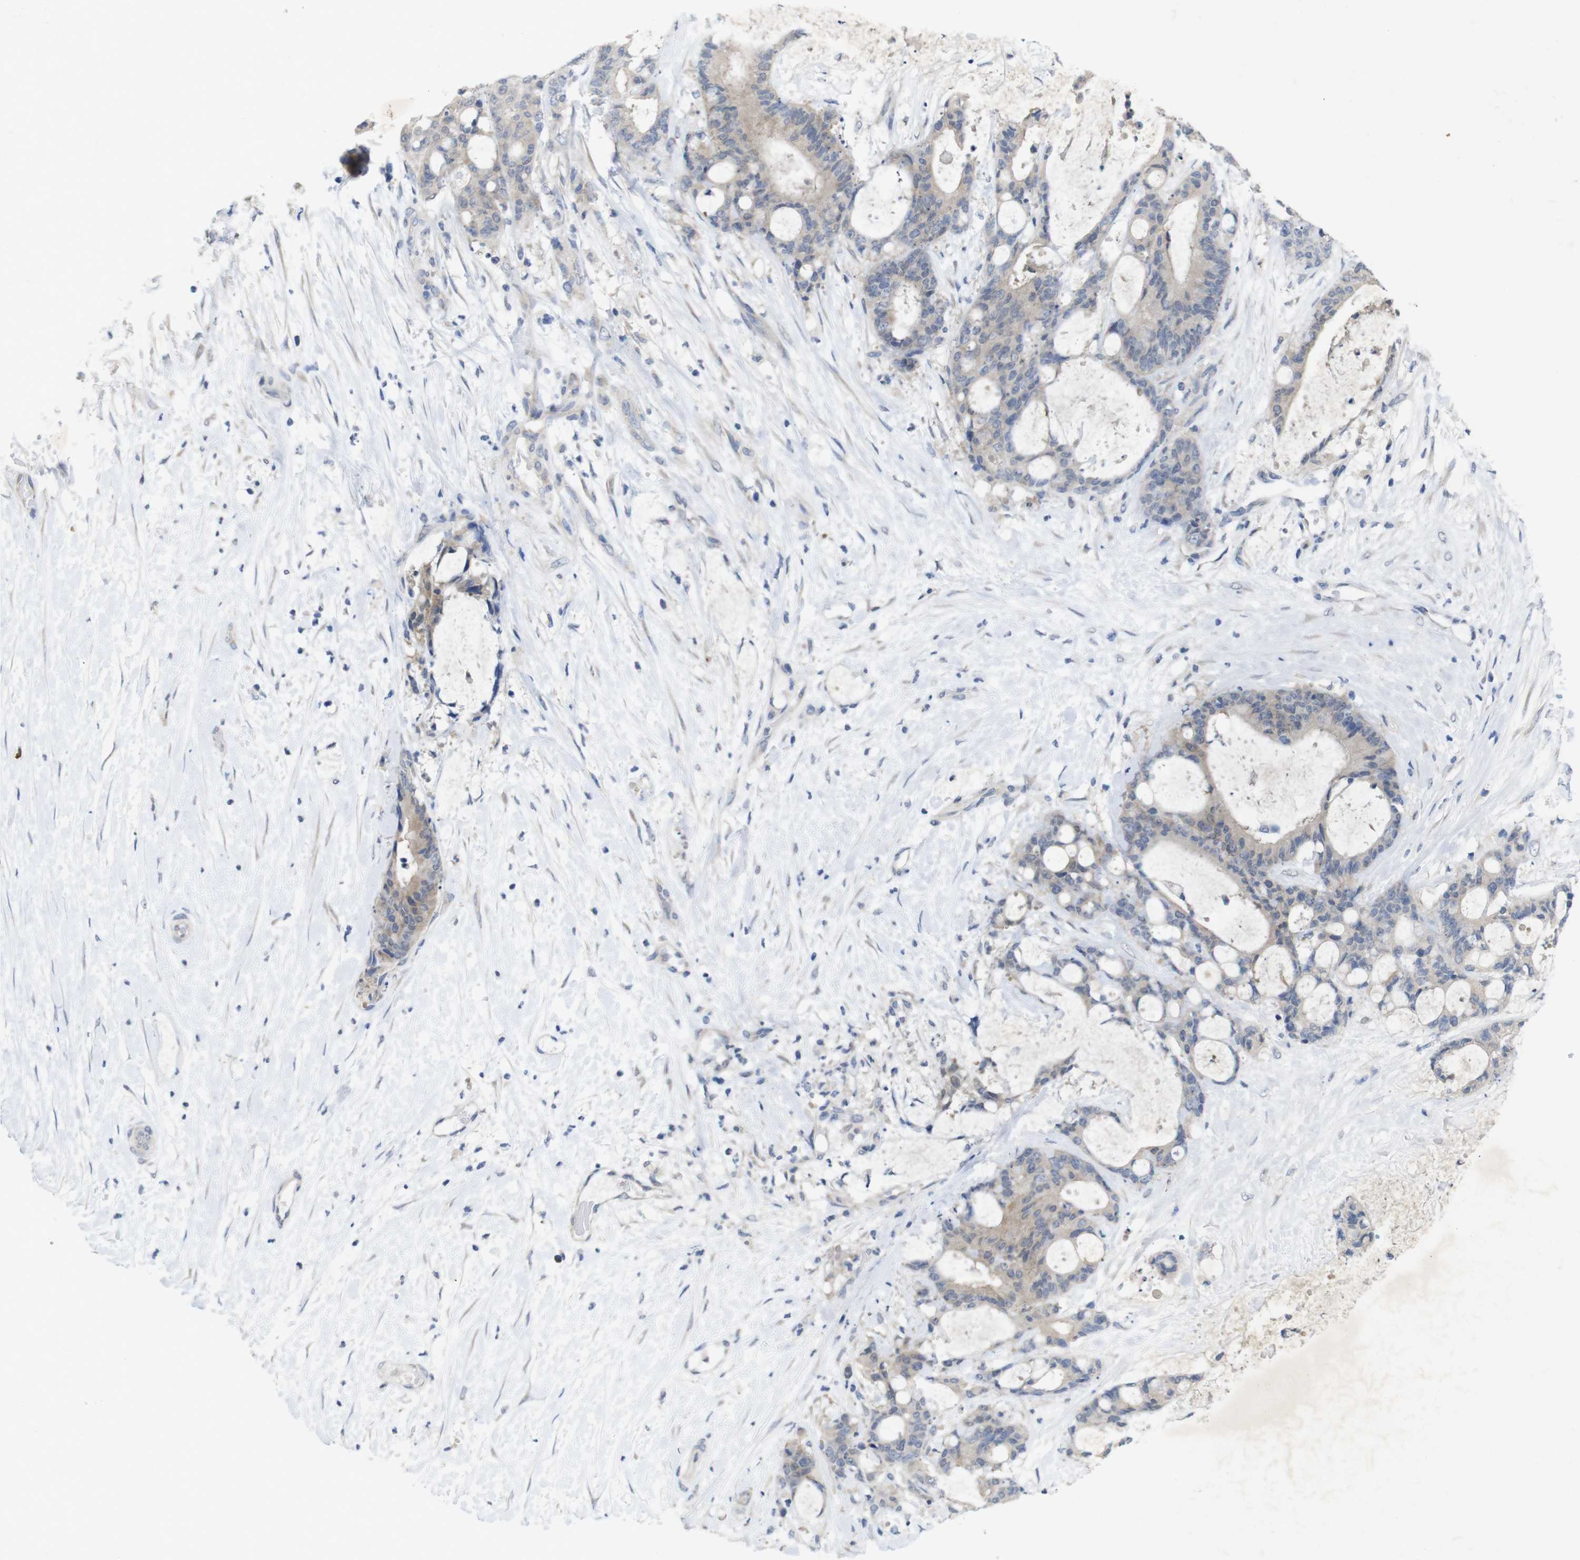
{"staining": {"intensity": "weak", "quantity": "25%-75%", "location": "cytoplasmic/membranous"}, "tissue": "liver cancer", "cell_type": "Tumor cells", "image_type": "cancer", "snomed": [{"axis": "morphology", "description": "Cholangiocarcinoma"}, {"axis": "topography", "description": "Liver"}], "caption": "Liver cancer stained with a protein marker shows weak staining in tumor cells.", "gene": "BCAR3", "patient": {"sex": "female", "age": 73}}